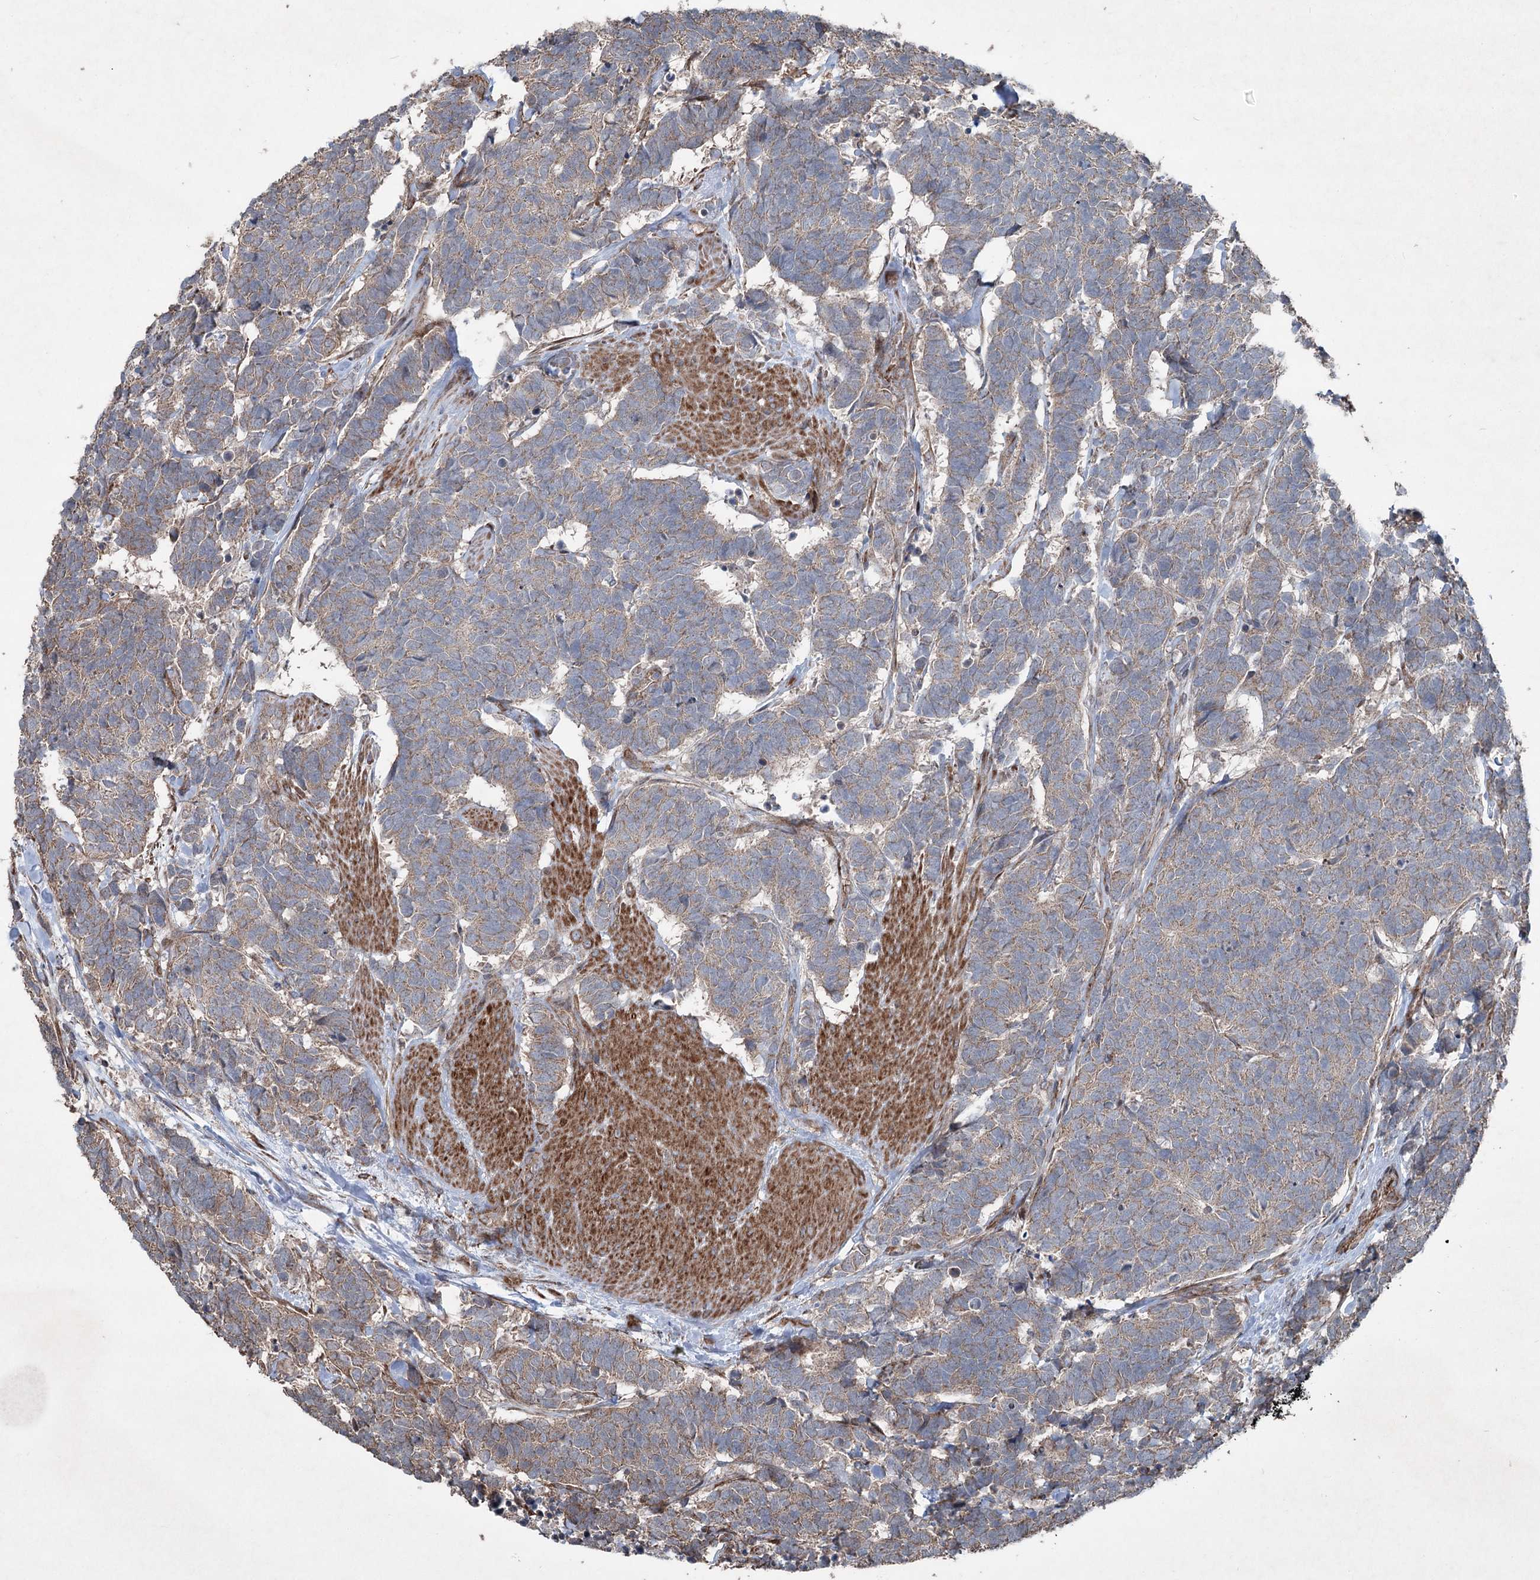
{"staining": {"intensity": "weak", "quantity": ">75%", "location": "cytoplasmic/membranous"}, "tissue": "carcinoid", "cell_type": "Tumor cells", "image_type": "cancer", "snomed": [{"axis": "morphology", "description": "Carcinoma, NOS"}, {"axis": "morphology", "description": "Carcinoid, malignant, NOS"}, {"axis": "topography", "description": "Urinary bladder"}], "caption": "IHC photomicrograph of neoplastic tissue: human carcinoid stained using immunohistochemistry (IHC) shows low levels of weak protein expression localized specifically in the cytoplasmic/membranous of tumor cells, appearing as a cytoplasmic/membranous brown color.", "gene": "SERINC5", "patient": {"sex": "male", "age": 57}}